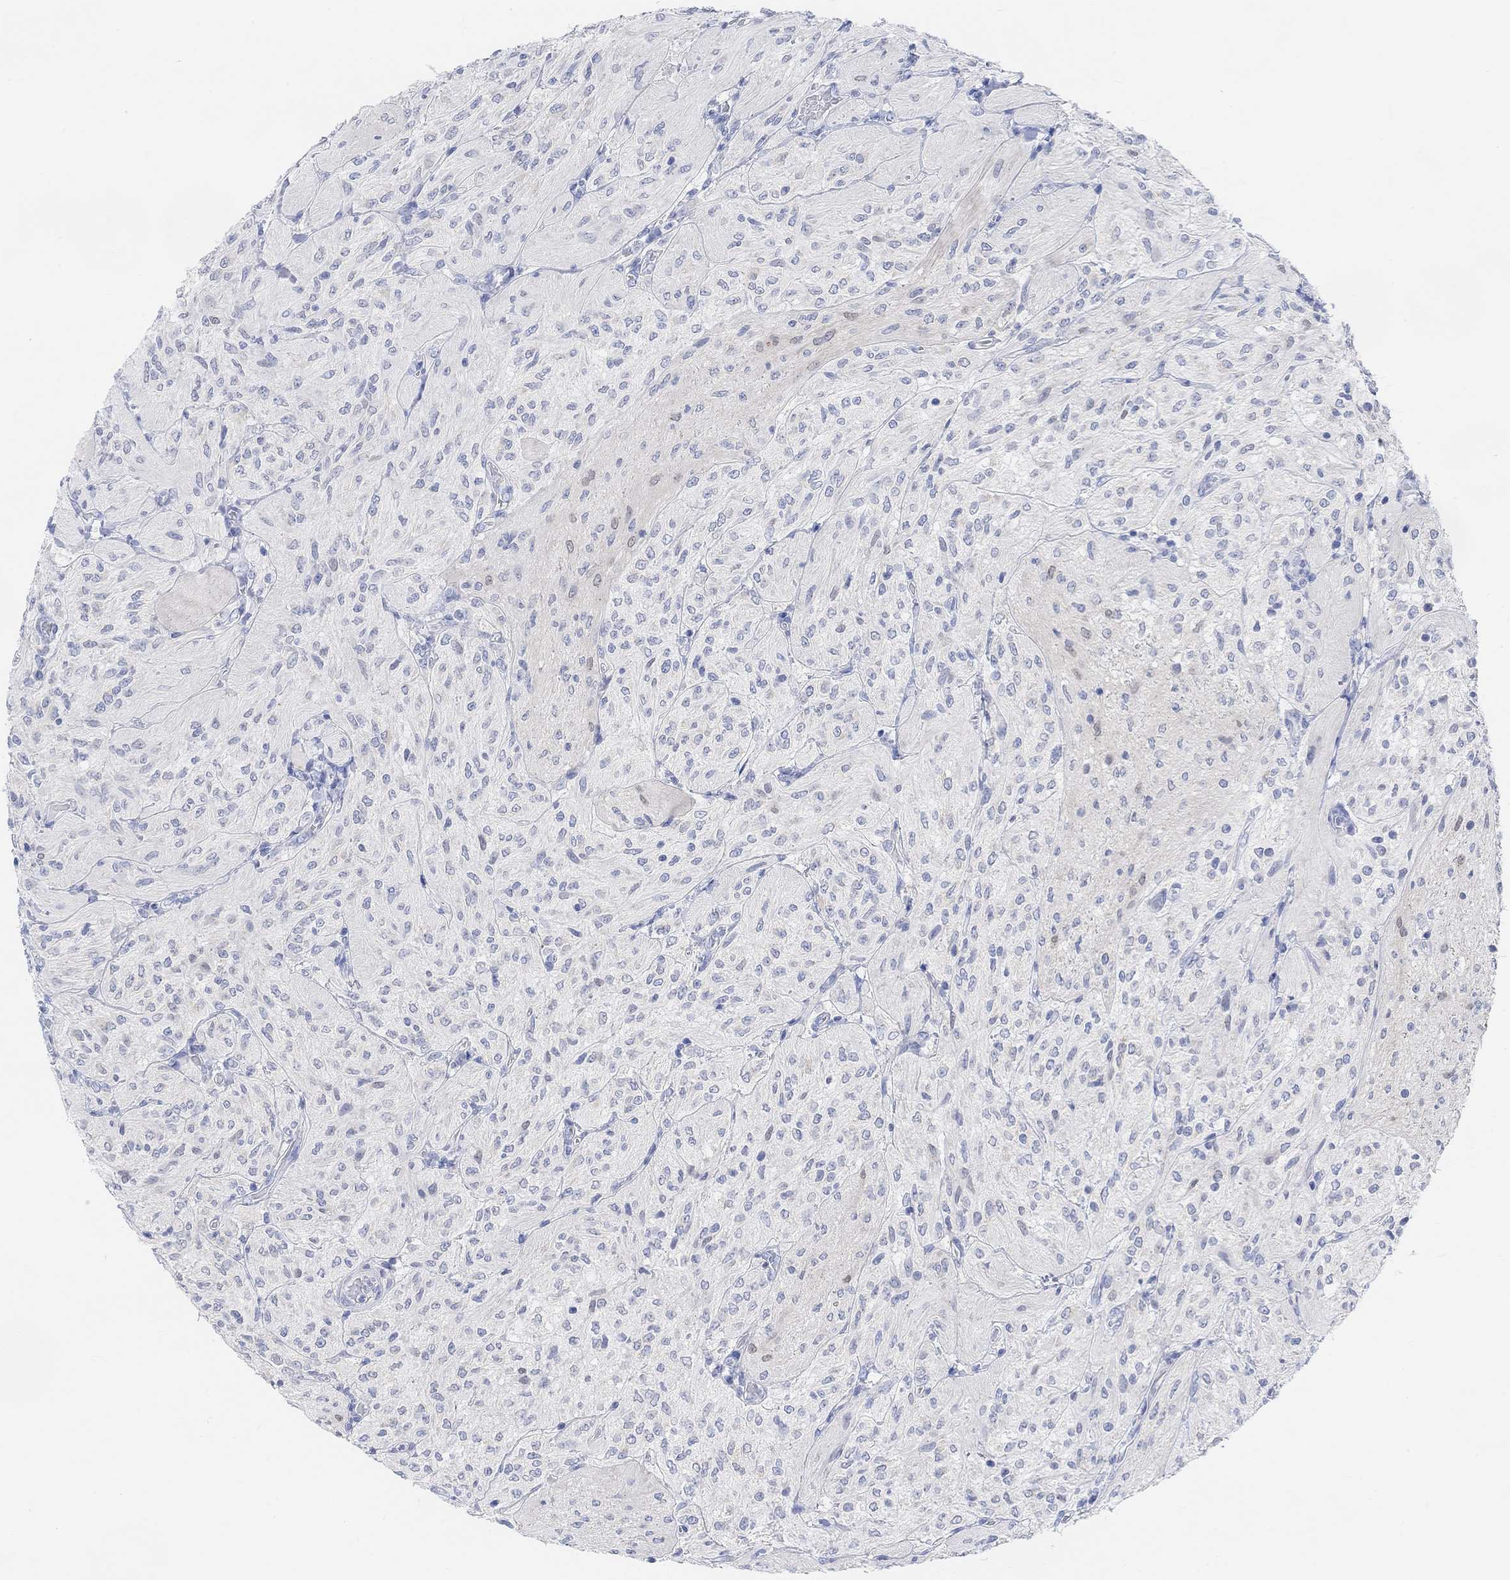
{"staining": {"intensity": "negative", "quantity": "none", "location": "none"}, "tissue": "glioma", "cell_type": "Tumor cells", "image_type": "cancer", "snomed": [{"axis": "morphology", "description": "Glioma, malignant, Low grade"}, {"axis": "topography", "description": "Brain"}], "caption": "DAB (3,3'-diaminobenzidine) immunohistochemical staining of human malignant glioma (low-grade) exhibits no significant positivity in tumor cells. The staining is performed using DAB brown chromogen with nuclei counter-stained in using hematoxylin.", "gene": "ENO4", "patient": {"sex": "male", "age": 3}}